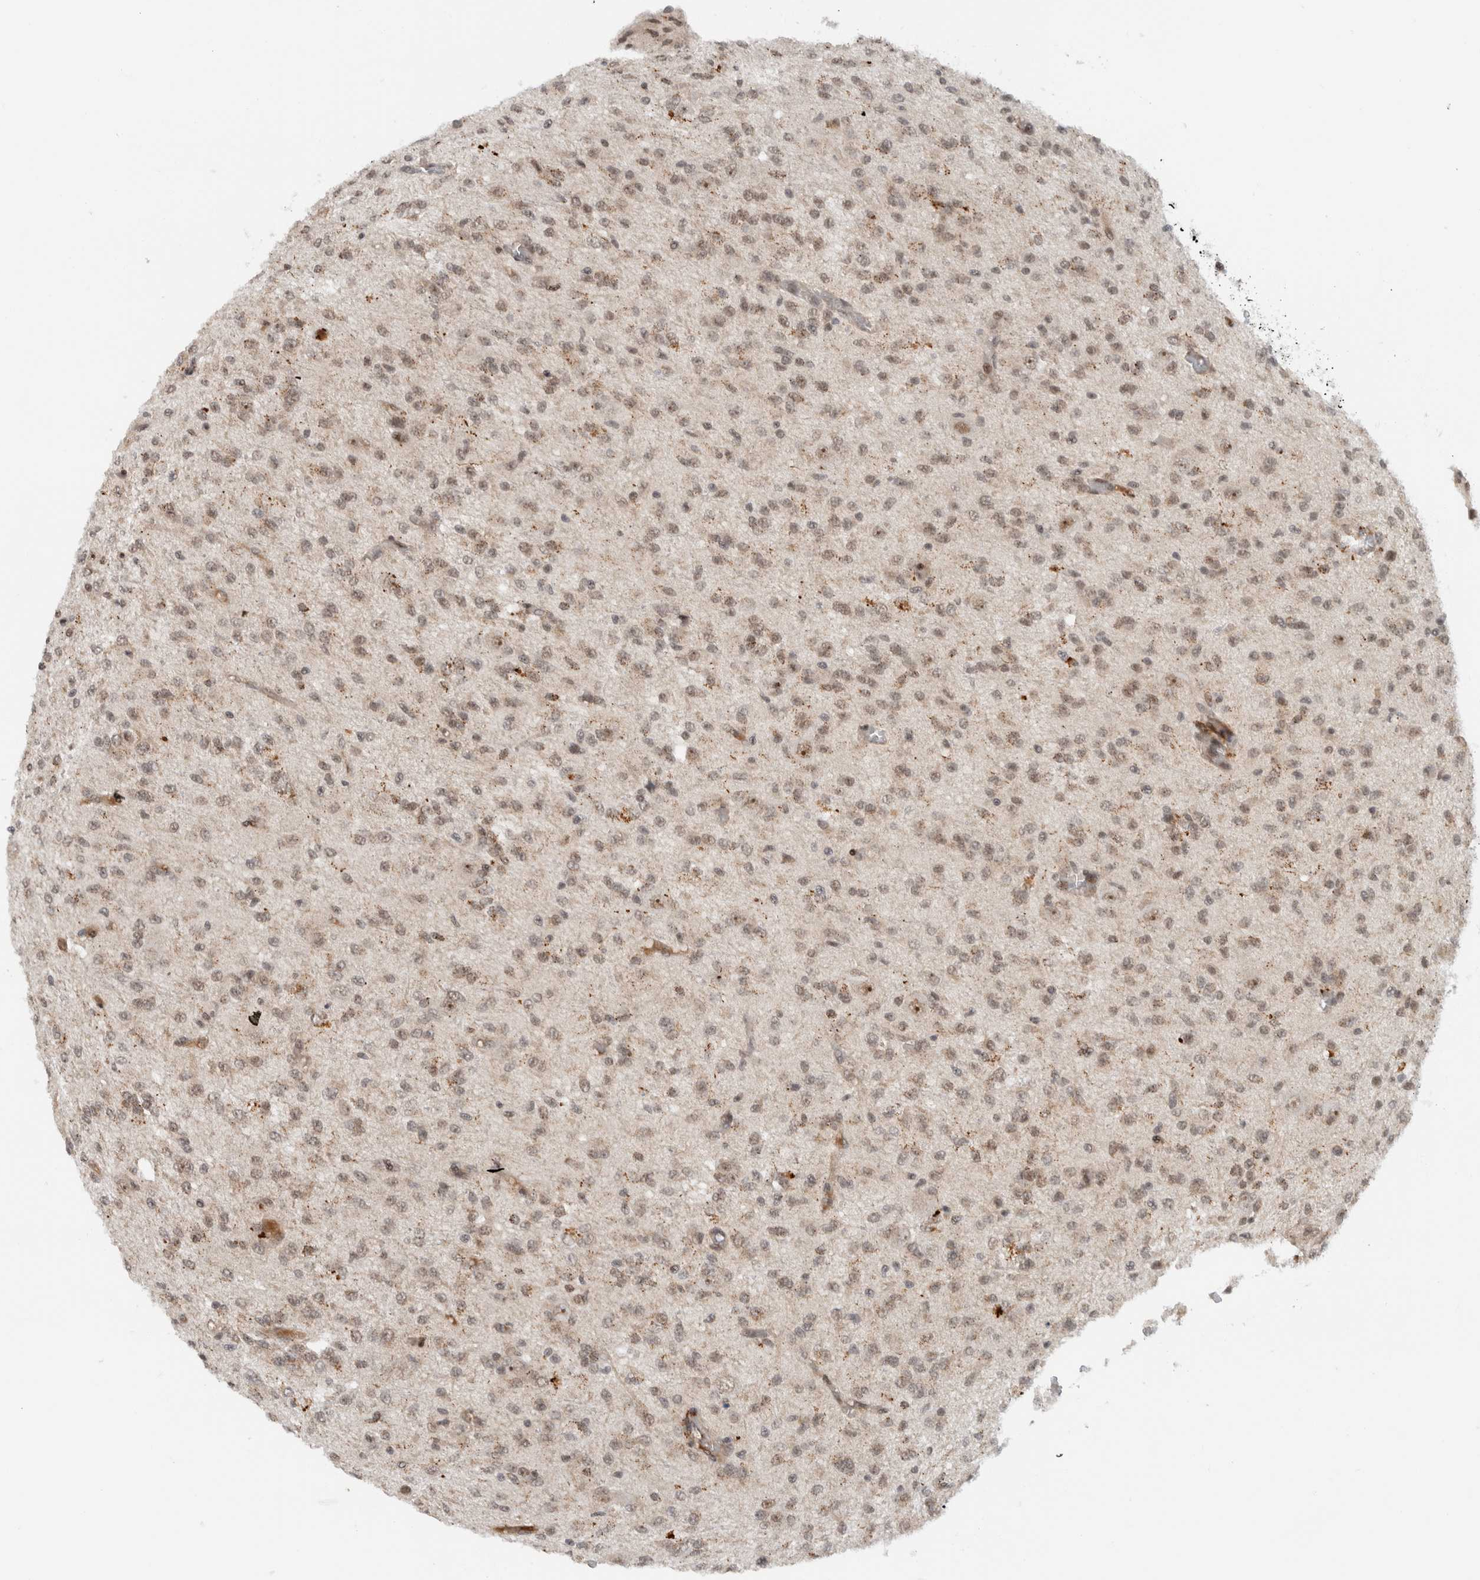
{"staining": {"intensity": "weak", "quantity": ">75%", "location": "nuclear"}, "tissue": "glioma", "cell_type": "Tumor cells", "image_type": "cancer", "snomed": [{"axis": "morphology", "description": "Glioma, malignant, High grade"}, {"axis": "topography", "description": "Brain"}], "caption": "A micrograph of human malignant high-grade glioma stained for a protein displays weak nuclear brown staining in tumor cells. (DAB (3,3'-diaminobenzidine) = brown stain, brightfield microscopy at high magnification).", "gene": "ZFP91", "patient": {"sex": "female", "age": 59}}